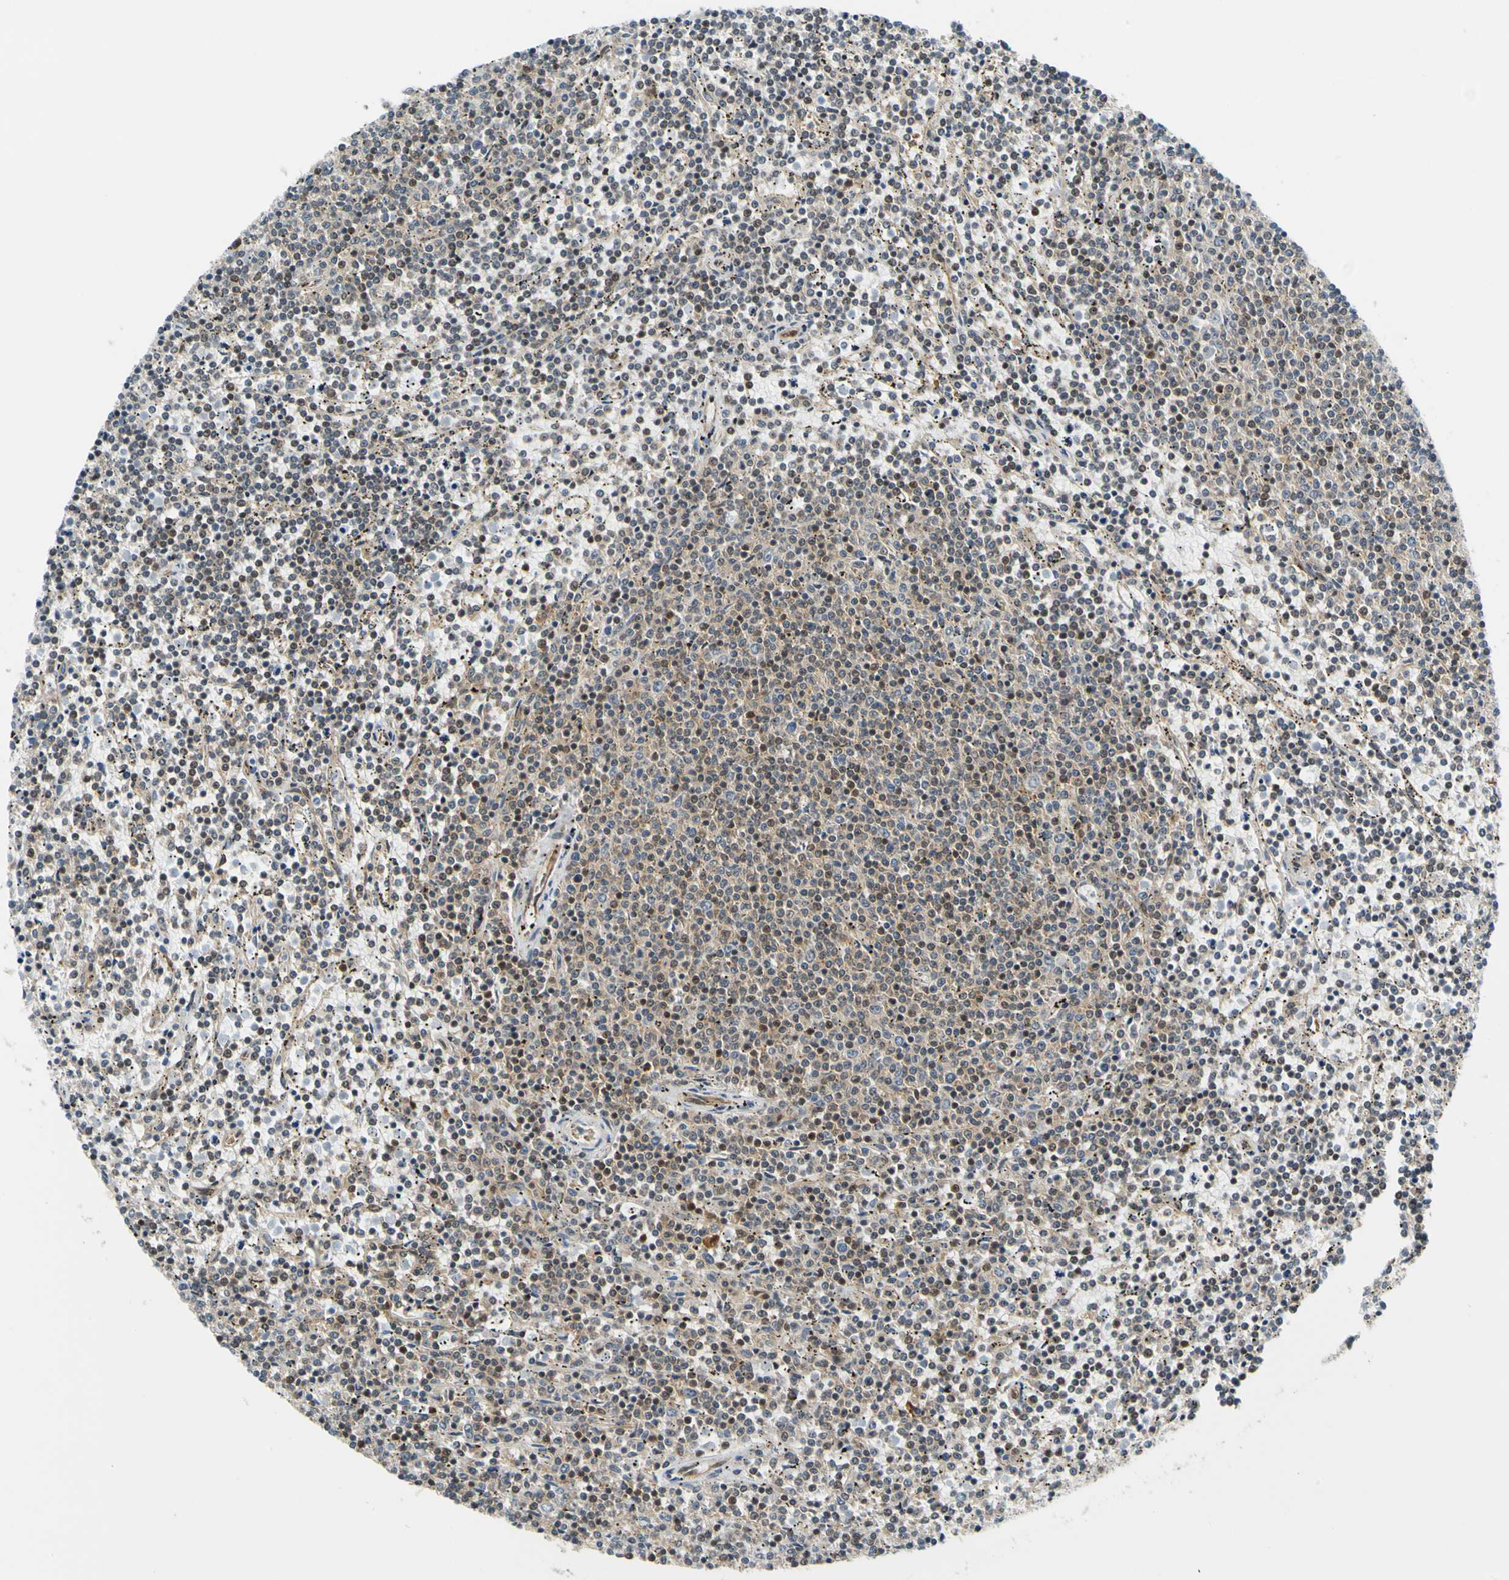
{"staining": {"intensity": "weak", "quantity": "25%-75%", "location": "cytoplasmic/membranous,nuclear"}, "tissue": "lymphoma", "cell_type": "Tumor cells", "image_type": "cancer", "snomed": [{"axis": "morphology", "description": "Malignant lymphoma, non-Hodgkin's type, Low grade"}, {"axis": "topography", "description": "Spleen"}], "caption": "Malignant lymphoma, non-Hodgkin's type (low-grade) tissue displays weak cytoplasmic/membranous and nuclear expression in approximately 25%-75% of tumor cells", "gene": "MAPK9", "patient": {"sex": "female", "age": 50}}